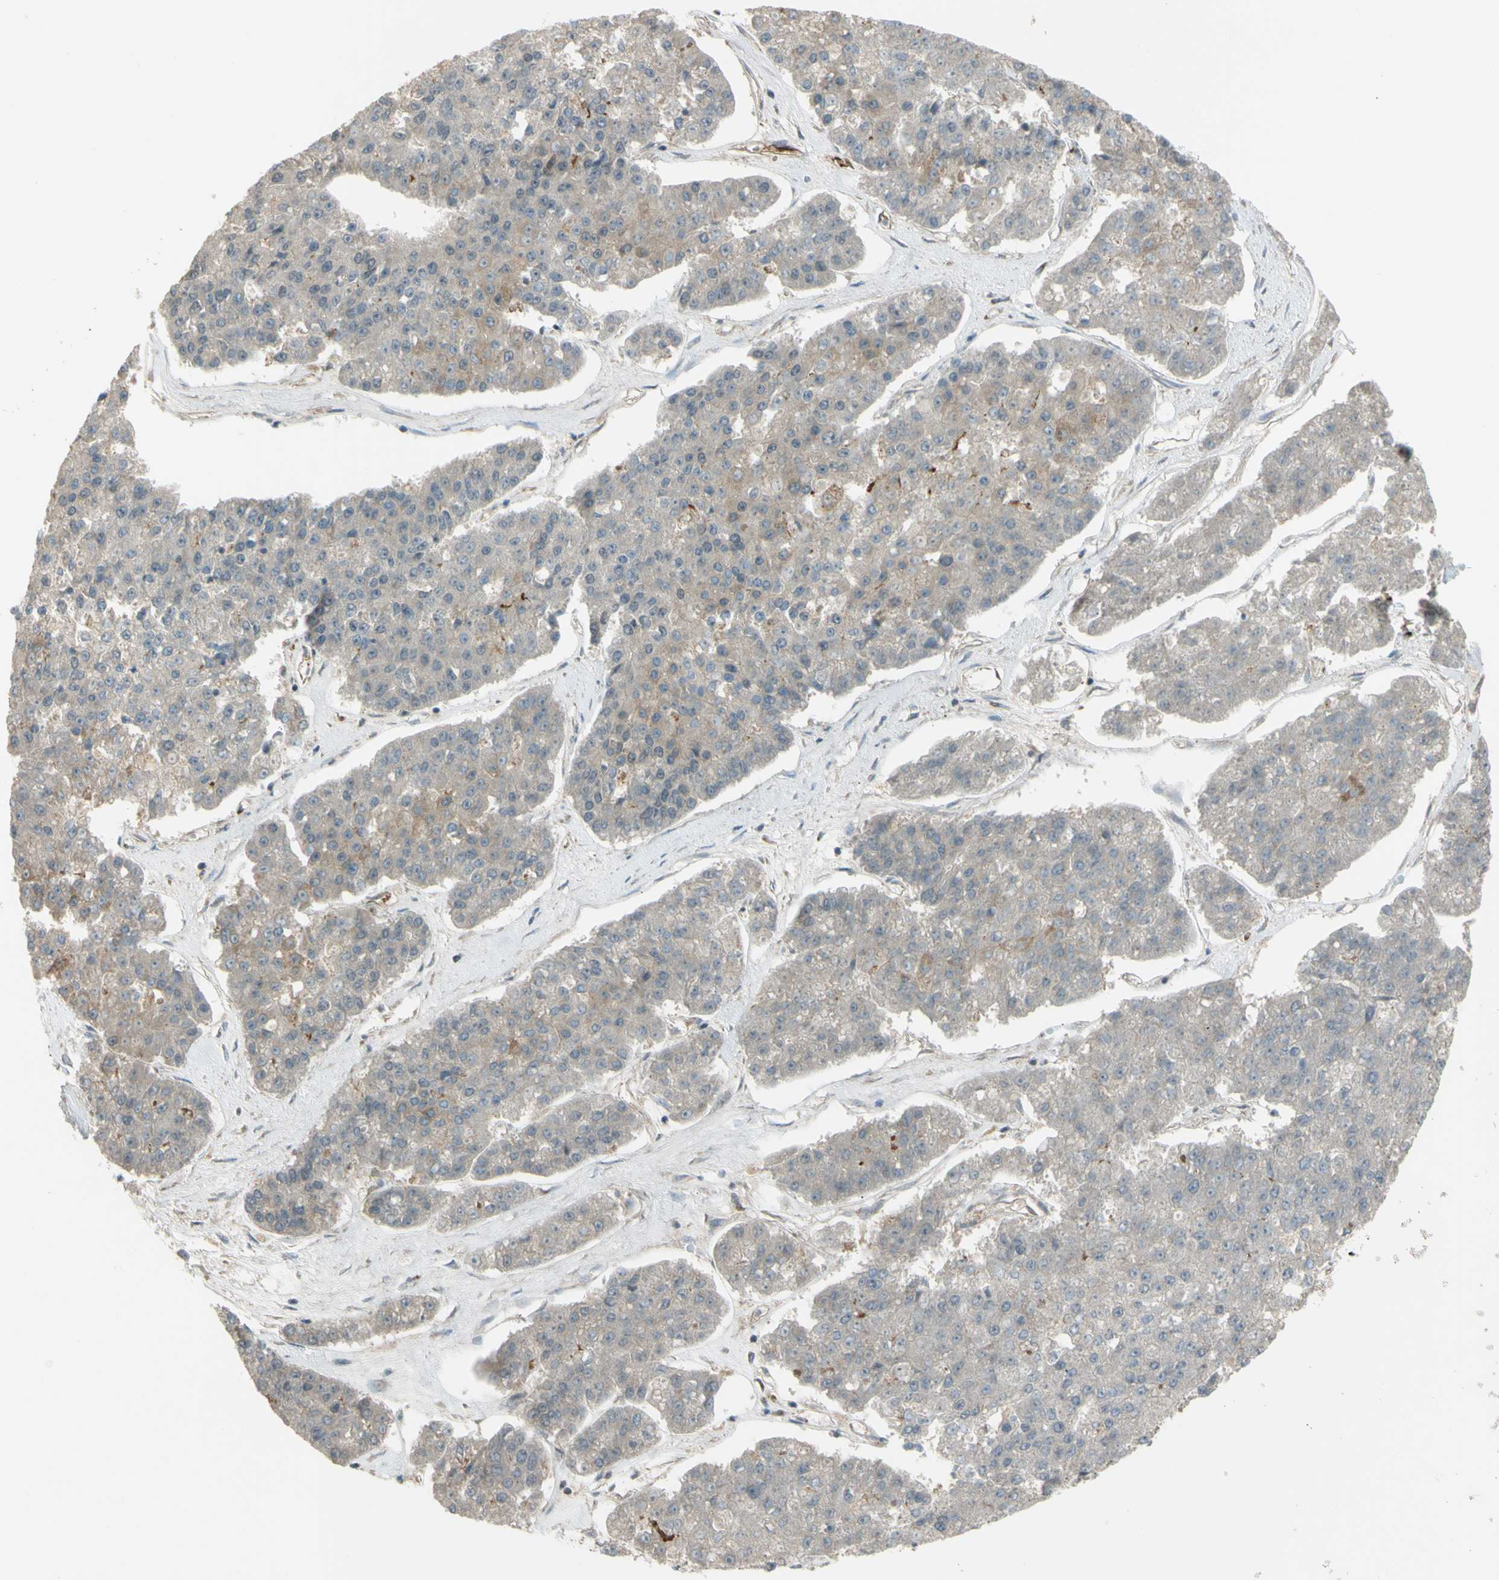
{"staining": {"intensity": "weak", "quantity": "<25%", "location": "cytoplasmic/membranous"}, "tissue": "pancreatic cancer", "cell_type": "Tumor cells", "image_type": "cancer", "snomed": [{"axis": "morphology", "description": "Adenocarcinoma, NOS"}, {"axis": "topography", "description": "Pancreas"}], "caption": "Pancreatic cancer was stained to show a protein in brown. There is no significant expression in tumor cells.", "gene": "FLII", "patient": {"sex": "male", "age": 50}}